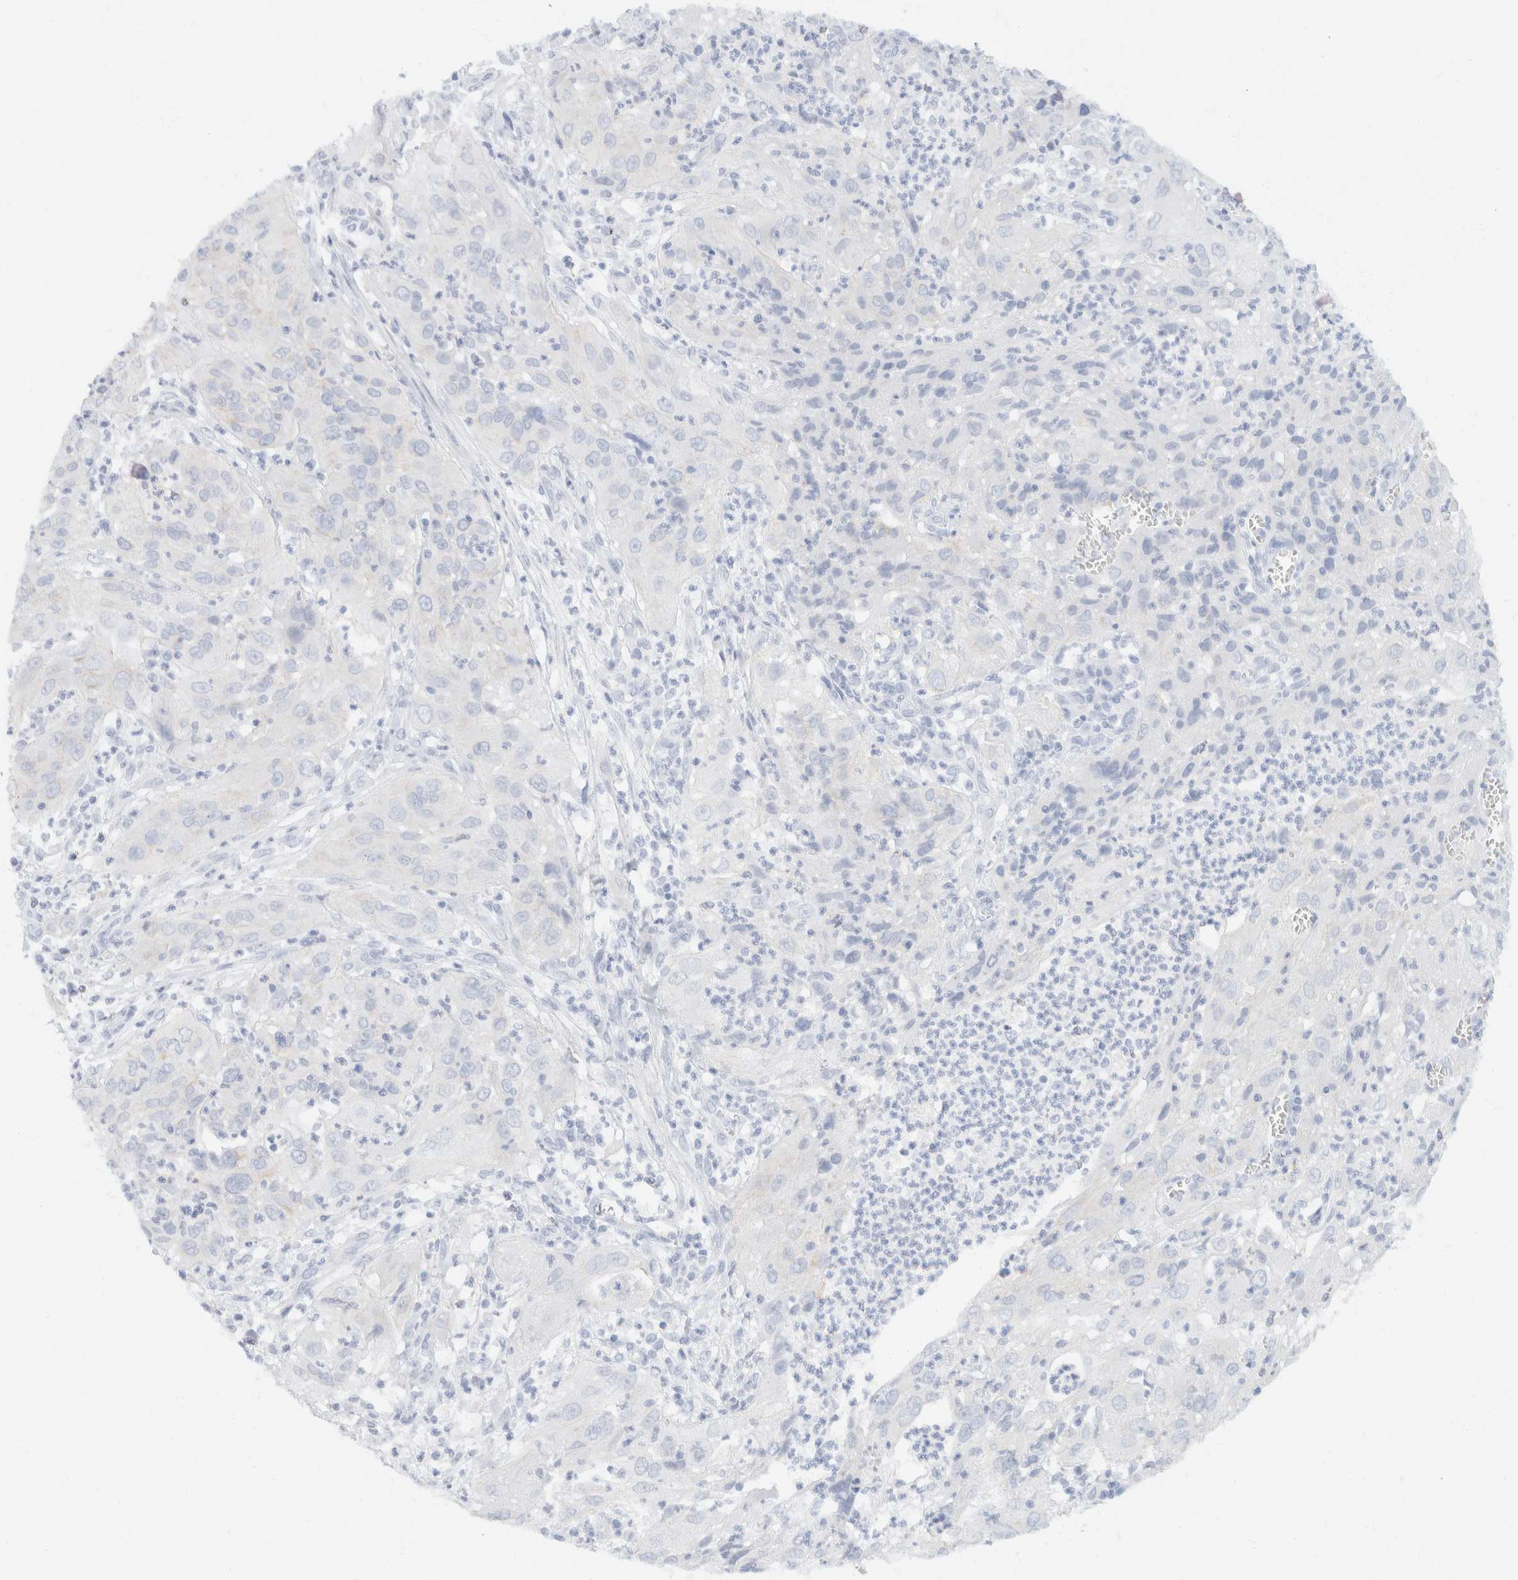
{"staining": {"intensity": "negative", "quantity": "none", "location": "none"}, "tissue": "cervical cancer", "cell_type": "Tumor cells", "image_type": "cancer", "snomed": [{"axis": "morphology", "description": "Squamous cell carcinoma, NOS"}, {"axis": "topography", "description": "Cervix"}], "caption": "IHC image of human cervical cancer (squamous cell carcinoma) stained for a protein (brown), which exhibits no expression in tumor cells. Nuclei are stained in blue.", "gene": "KRT20", "patient": {"sex": "female", "age": 32}}